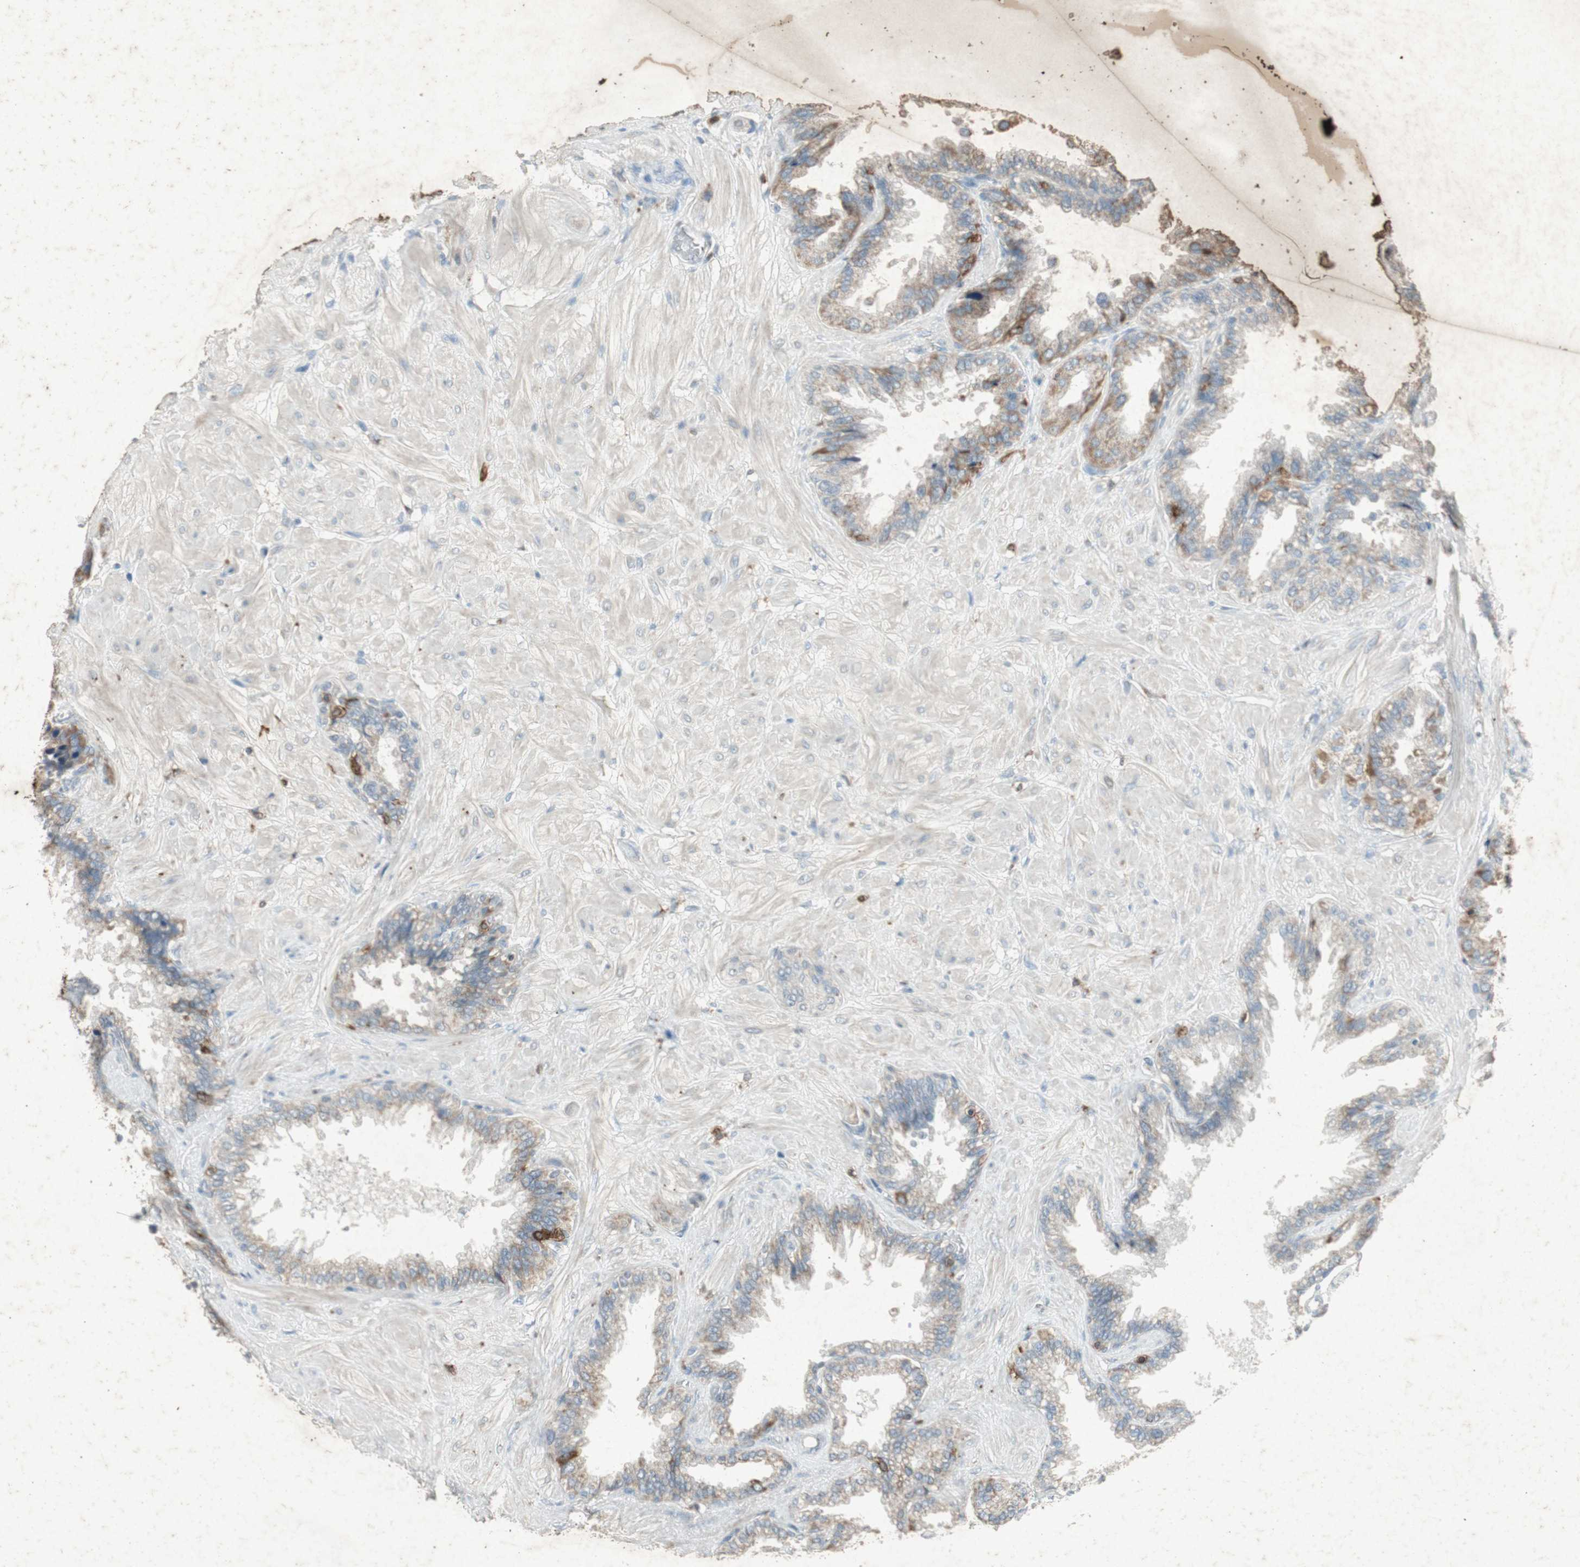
{"staining": {"intensity": "negative", "quantity": "none", "location": "none"}, "tissue": "seminal vesicle", "cell_type": "Glandular cells", "image_type": "normal", "snomed": [{"axis": "morphology", "description": "Normal tissue, NOS"}, {"axis": "topography", "description": "Seminal veicle"}], "caption": "Benign seminal vesicle was stained to show a protein in brown. There is no significant staining in glandular cells. (Immunohistochemistry (ihc), brightfield microscopy, high magnification).", "gene": "TYROBP", "patient": {"sex": "male", "age": 46}}